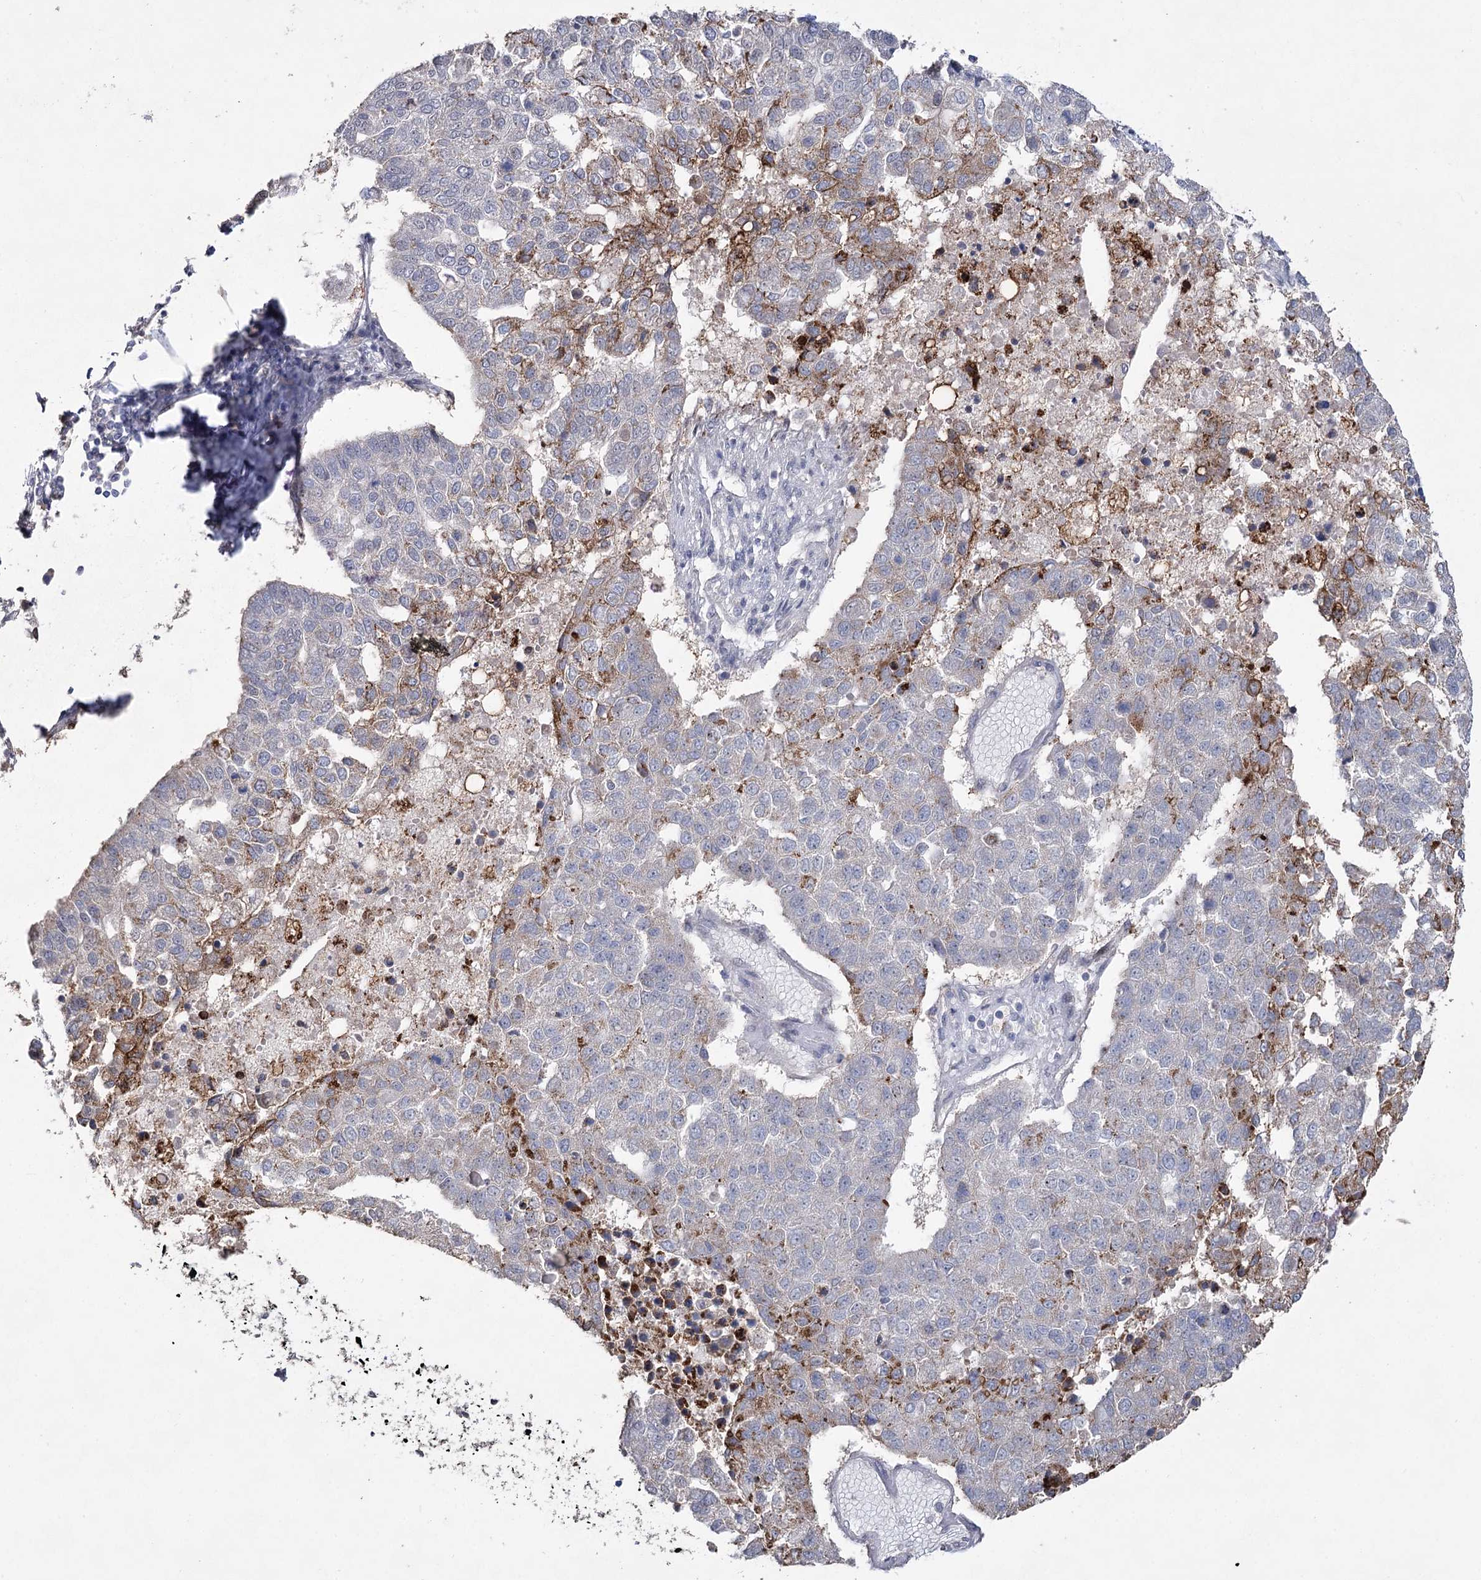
{"staining": {"intensity": "moderate", "quantity": "<25%", "location": "cytoplasmic/membranous"}, "tissue": "pancreatic cancer", "cell_type": "Tumor cells", "image_type": "cancer", "snomed": [{"axis": "morphology", "description": "Adenocarcinoma, NOS"}, {"axis": "topography", "description": "Pancreas"}], "caption": "The histopathology image reveals a brown stain indicating the presence of a protein in the cytoplasmic/membranous of tumor cells in pancreatic cancer (adenocarcinoma). The protein is stained brown, and the nuclei are stained in blue (DAB (3,3'-diaminobenzidine) IHC with brightfield microscopy, high magnification).", "gene": "PHYHIPL", "patient": {"sex": "female", "age": 61}}